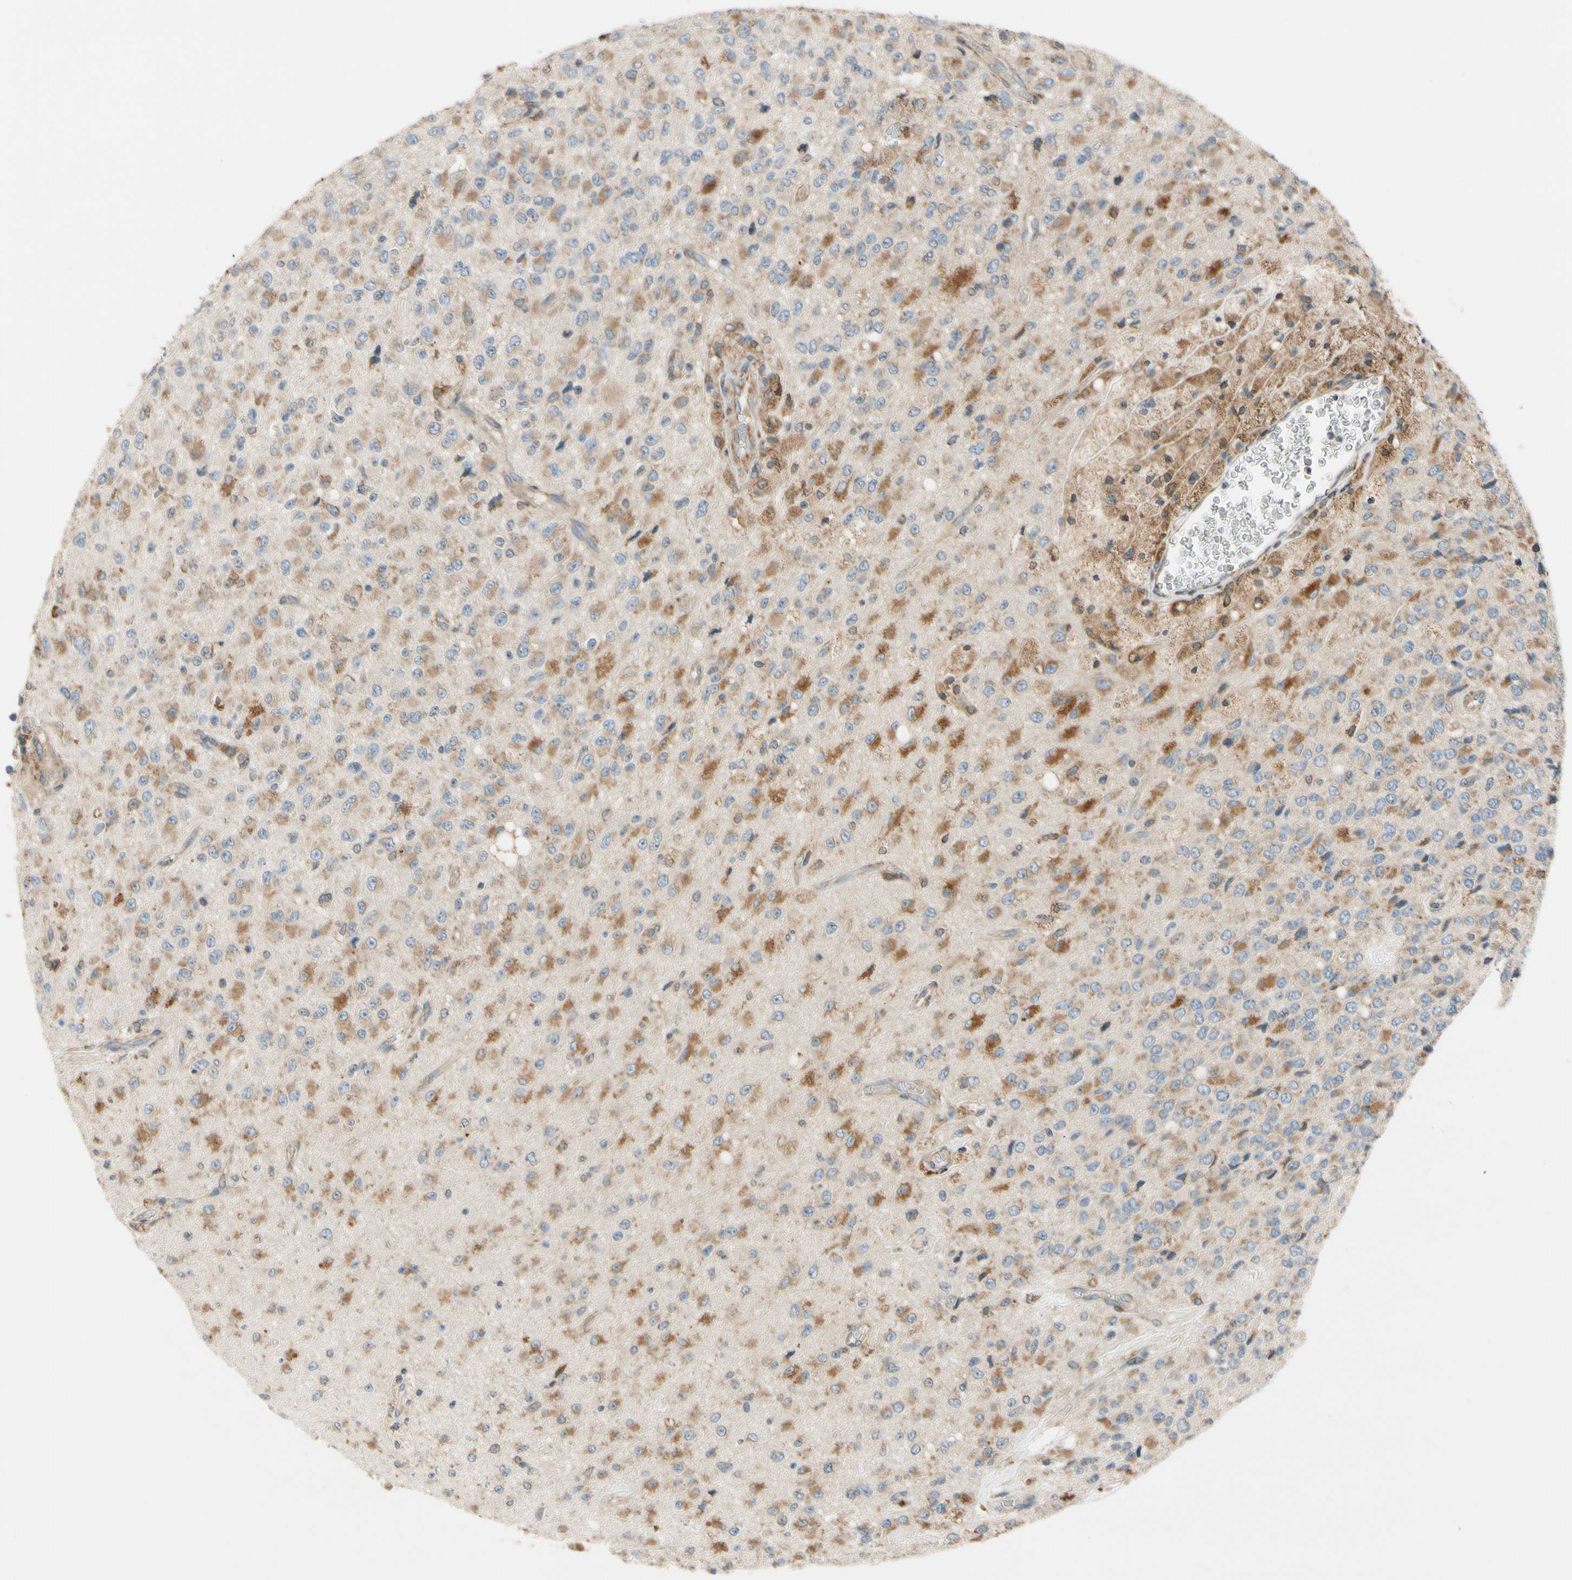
{"staining": {"intensity": "moderate", "quantity": "25%-75%", "location": "cytoplasmic/membranous"}, "tissue": "glioma", "cell_type": "Tumor cells", "image_type": "cancer", "snomed": [{"axis": "morphology", "description": "Glioma, malignant, High grade"}, {"axis": "topography", "description": "pancreas cauda"}], "caption": "This is an image of IHC staining of glioma, which shows moderate expression in the cytoplasmic/membranous of tumor cells.", "gene": "RPN2", "patient": {"sex": "male", "age": 60}}